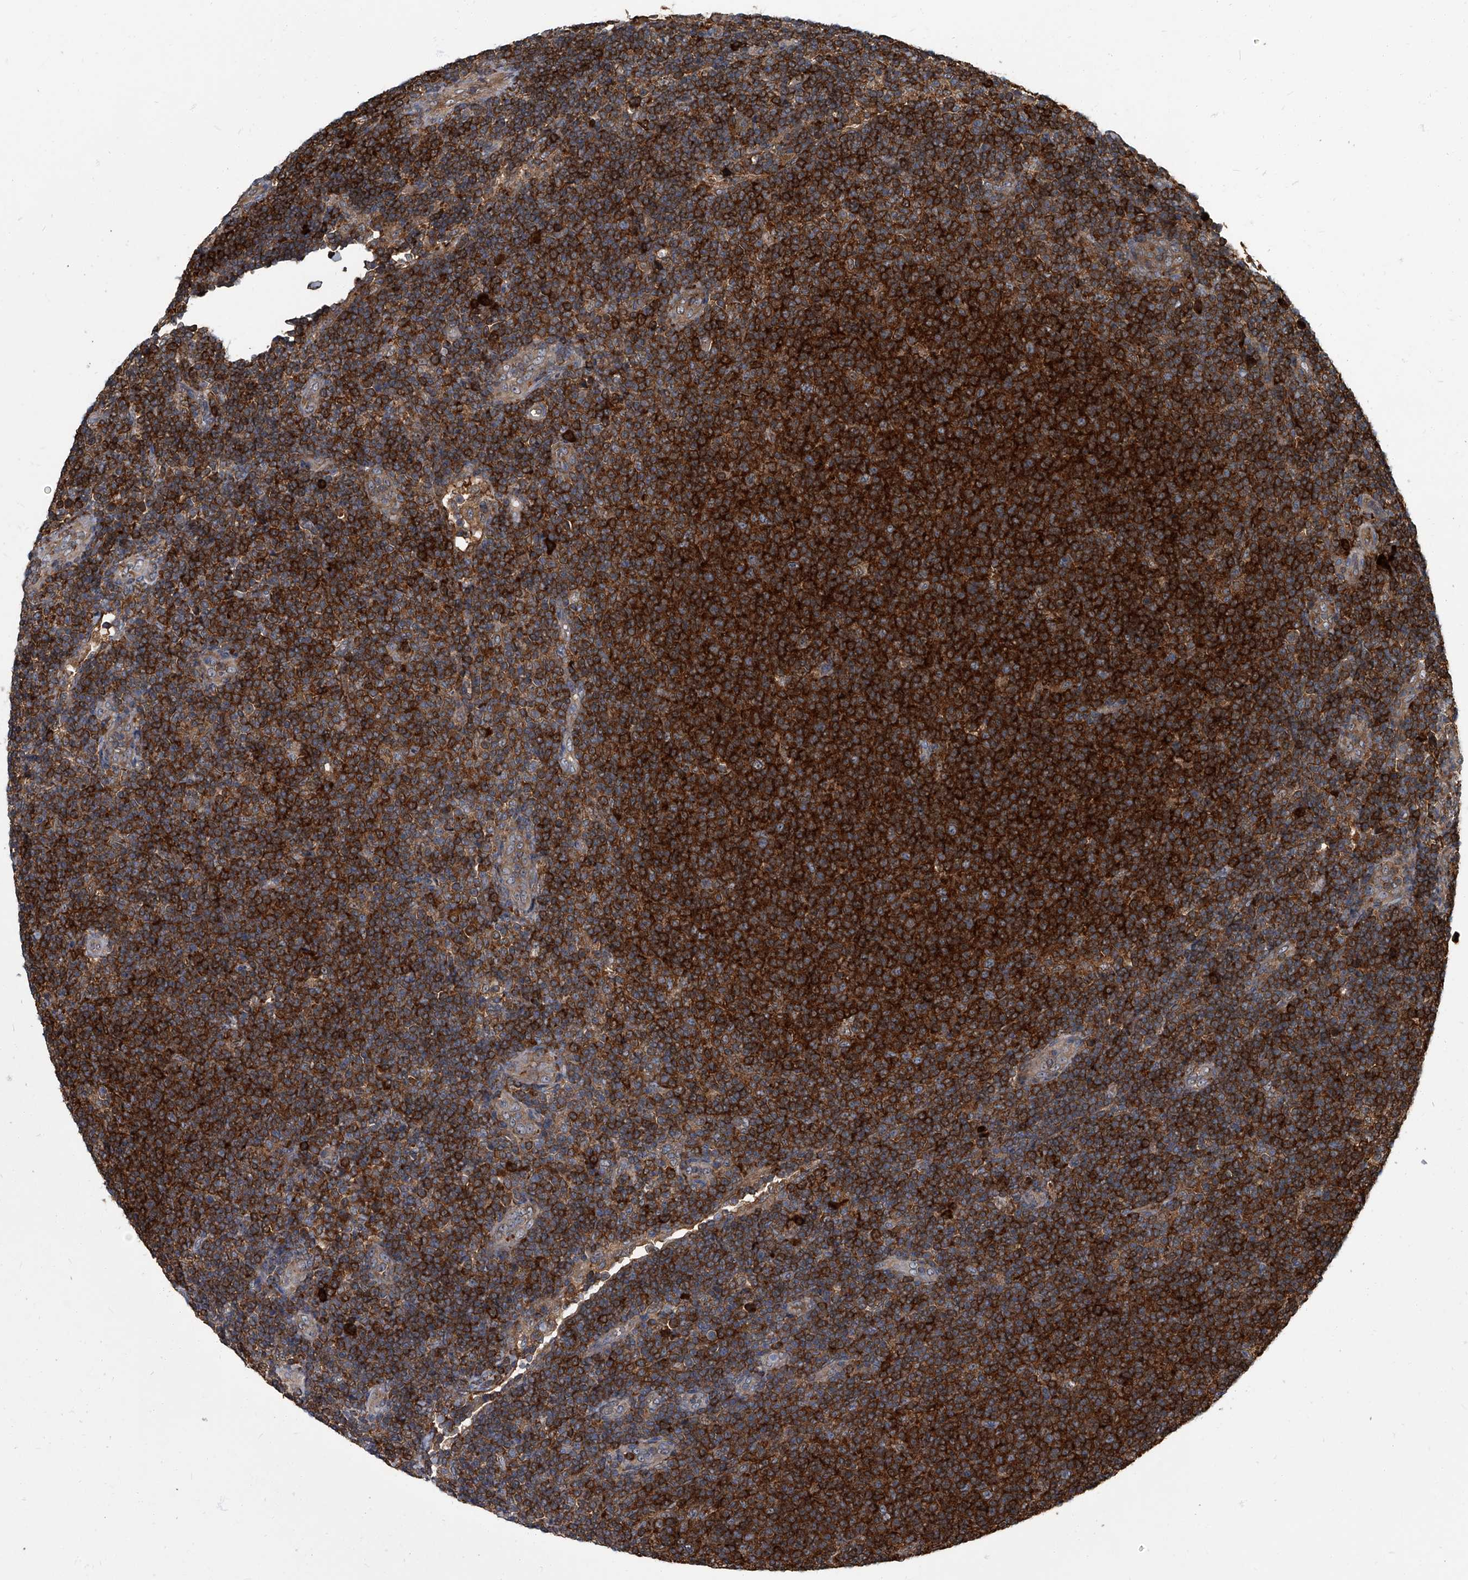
{"staining": {"intensity": "strong", "quantity": ">75%", "location": "cytoplasmic/membranous"}, "tissue": "lymphoma", "cell_type": "Tumor cells", "image_type": "cancer", "snomed": [{"axis": "morphology", "description": "Malignant lymphoma, non-Hodgkin's type, Low grade"}, {"axis": "topography", "description": "Lymph node"}], "caption": "Immunohistochemistry (IHC) (DAB) staining of lymphoma demonstrates strong cytoplasmic/membranous protein positivity in approximately >75% of tumor cells.", "gene": "CDV3", "patient": {"sex": "male", "age": 66}}